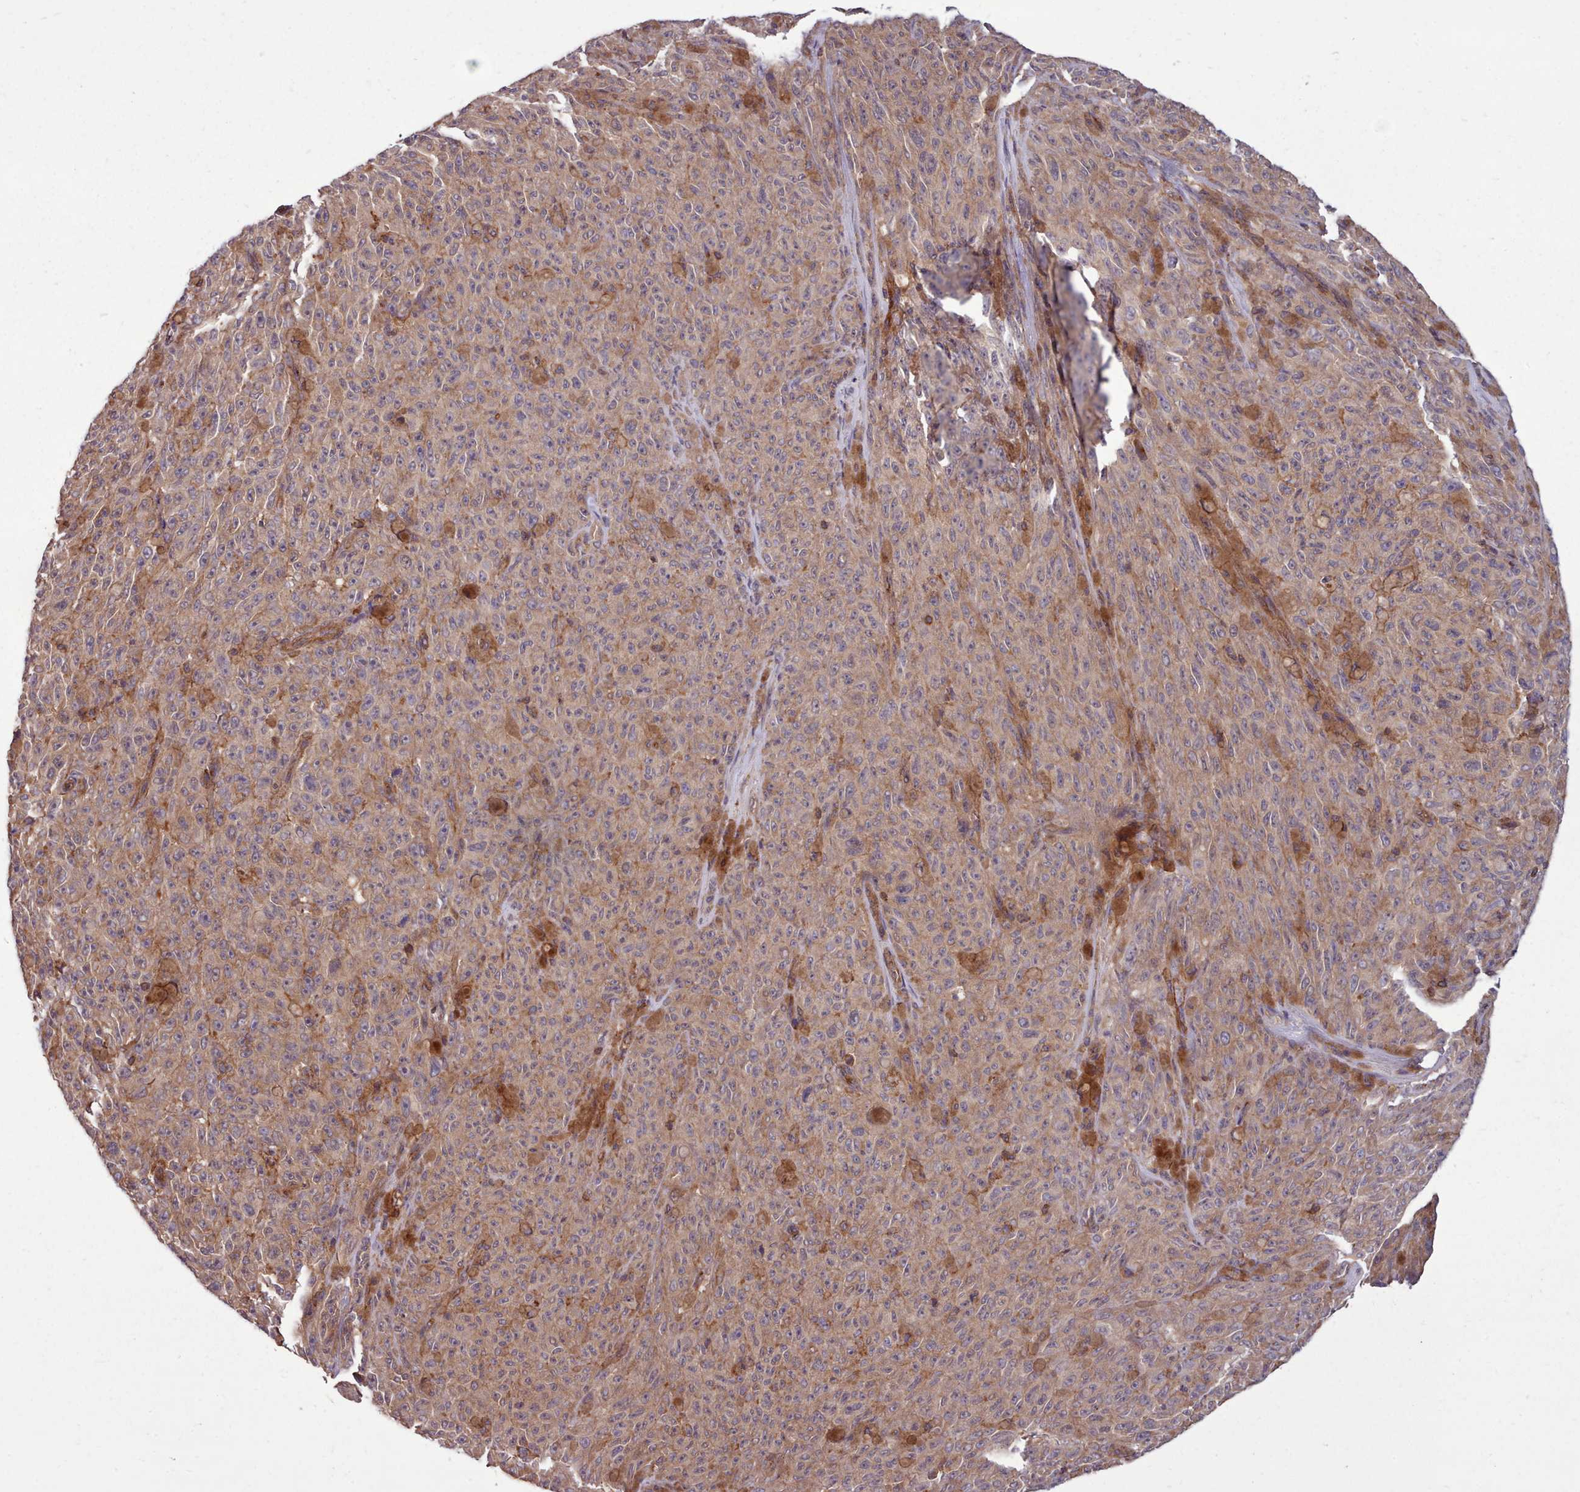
{"staining": {"intensity": "moderate", "quantity": ">75%", "location": "cytoplasmic/membranous"}, "tissue": "melanoma", "cell_type": "Tumor cells", "image_type": "cancer", "snomed": [{"axis": "morphology", "description": "Malignant melanoma, NOS"}, {"axis": "topography", "description": "Skin"}], "caption": "Human melanoma stained with a protein marker displays moderate staining in tumor cells.", "gene": "STUB1", "patient": {"sex": "female", "age": 82}}